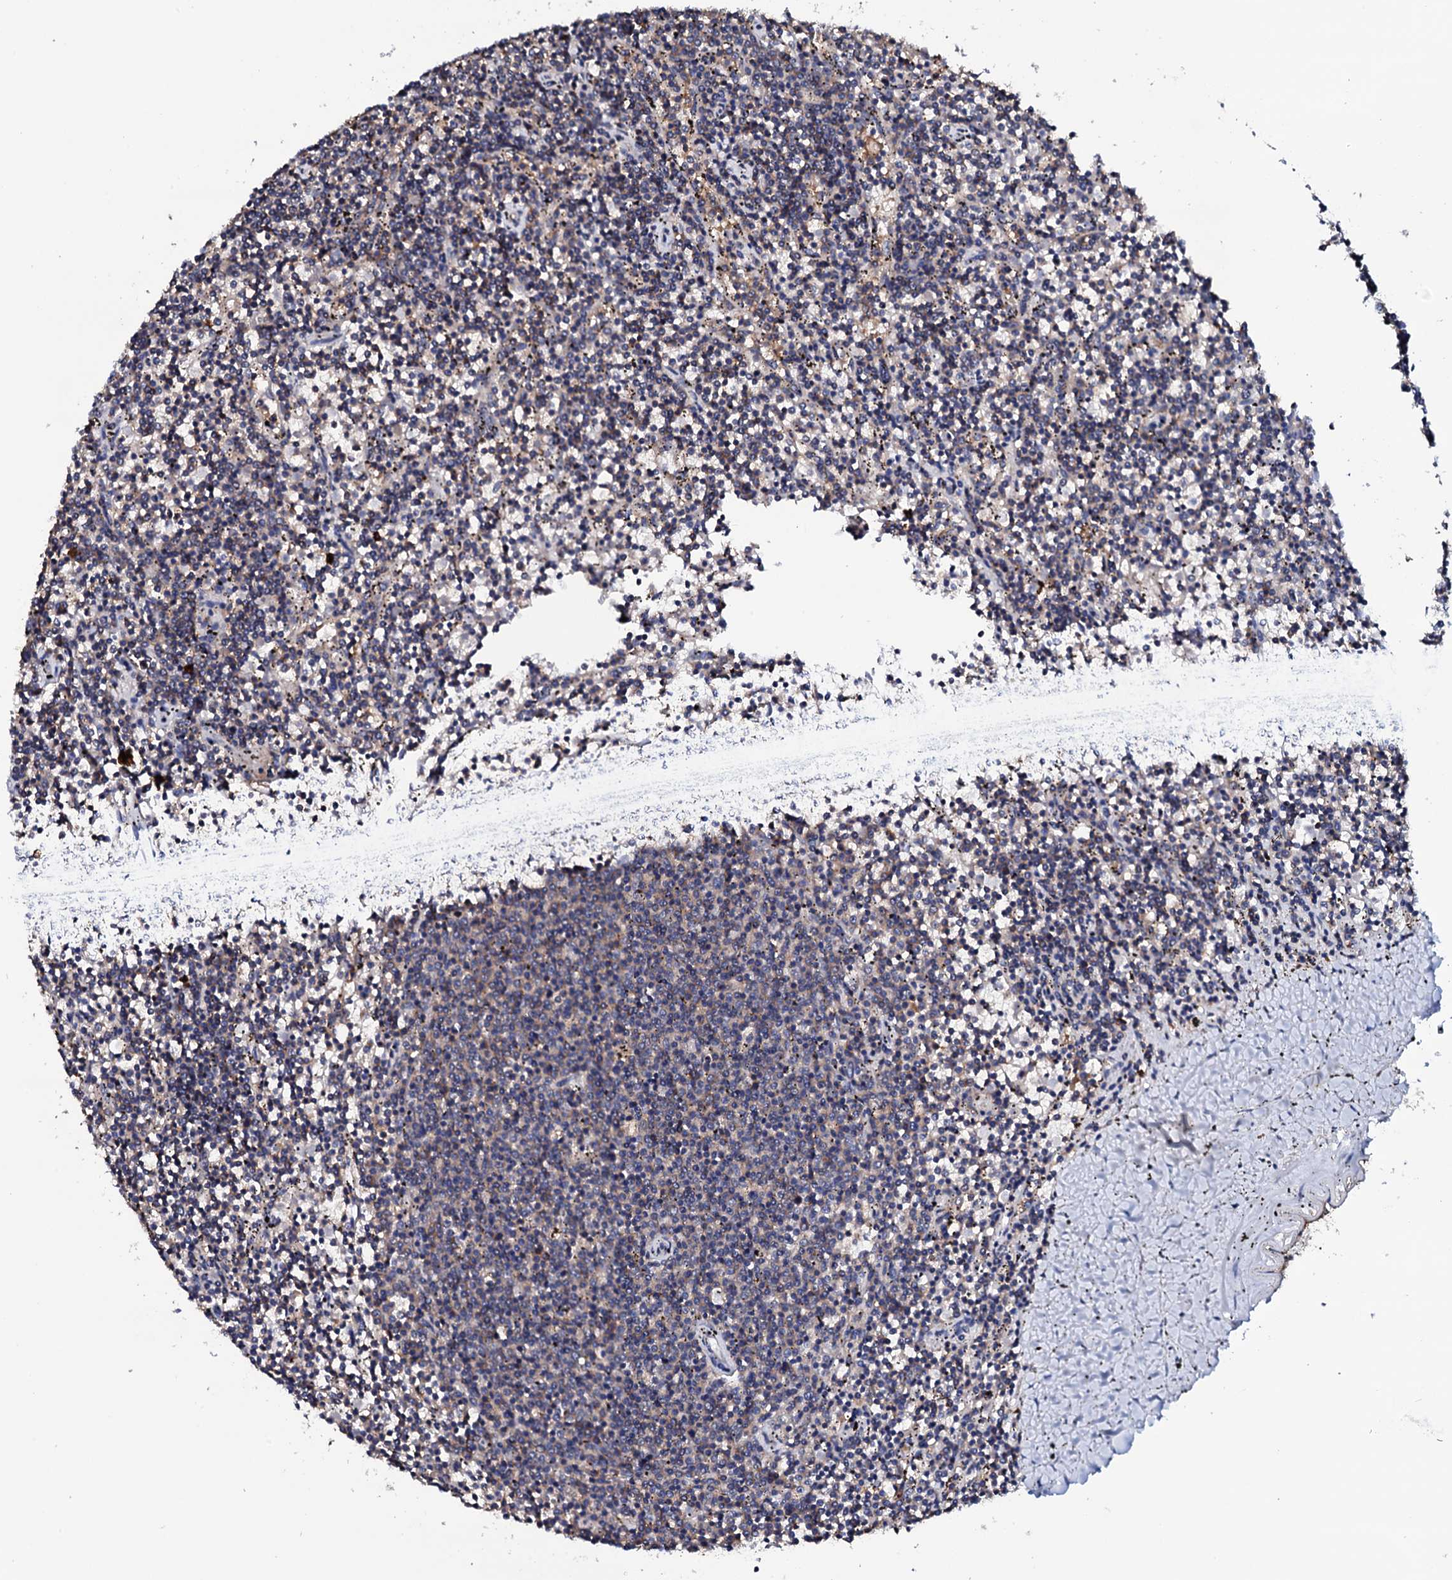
{"staining": {"intensity": "negative", "quantity": "none", "location": "none"}, "tissue": "lymphoma", "cell_type": "Tumor cells", "image_type": "cancer", "snomed": [{"axis": "morphology", "description": "Malignant lymphoma, non-Hodgkin's type, Low grade"}, {"axis": "topography", "description": "Spleen"}], "caption": "Immunohistochemistry histopathology image of neoplastic tissue: lymphoma stained with DAB (3,3'-diaminobenzidine) displays no significant protein expression in tumor cells.", "gene": "TCAF2", "patient": {"sex": "female", "age": 50}}